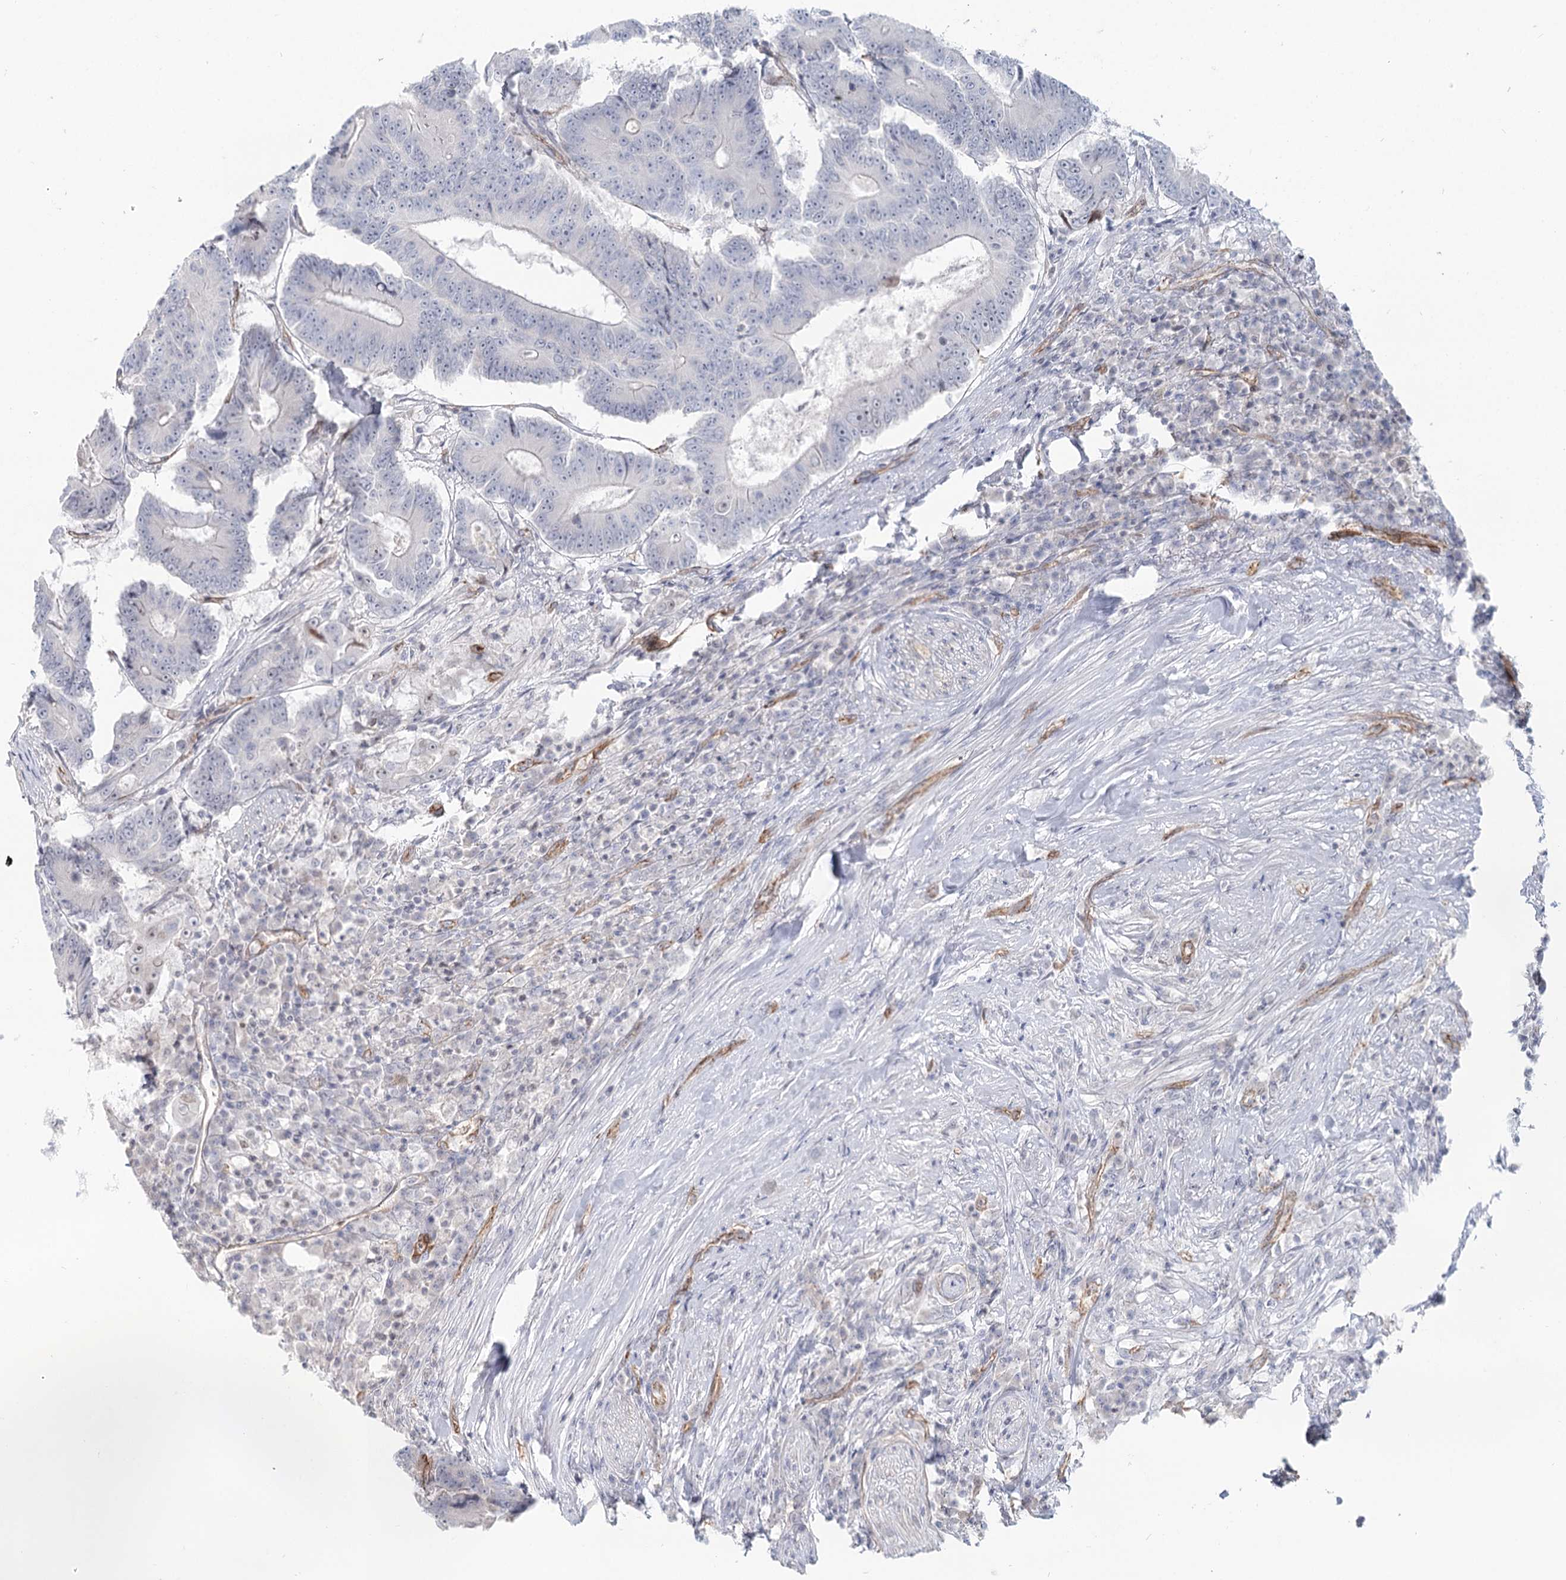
{"staining": {"intensity": "negative", "quantity": "none", "location": "none"}, "tissue": "colorectal cancer", "cell_type": "Tumor cells", "image_type": "cancer", "snomed": [{"axis": "morphology", "description": "Adenocarcinoma, NOS"}, {"axis": "topography", "description": "Colon"}], "caption": "DAB (3,3'-diaminobenzidine) immunohistochemical staining of human adenocarcinoma (colorectal) displays no significant staining in tumor cells.", "gene": "ZFYVE28", "patient": {"sex": "male", "age": 83}}